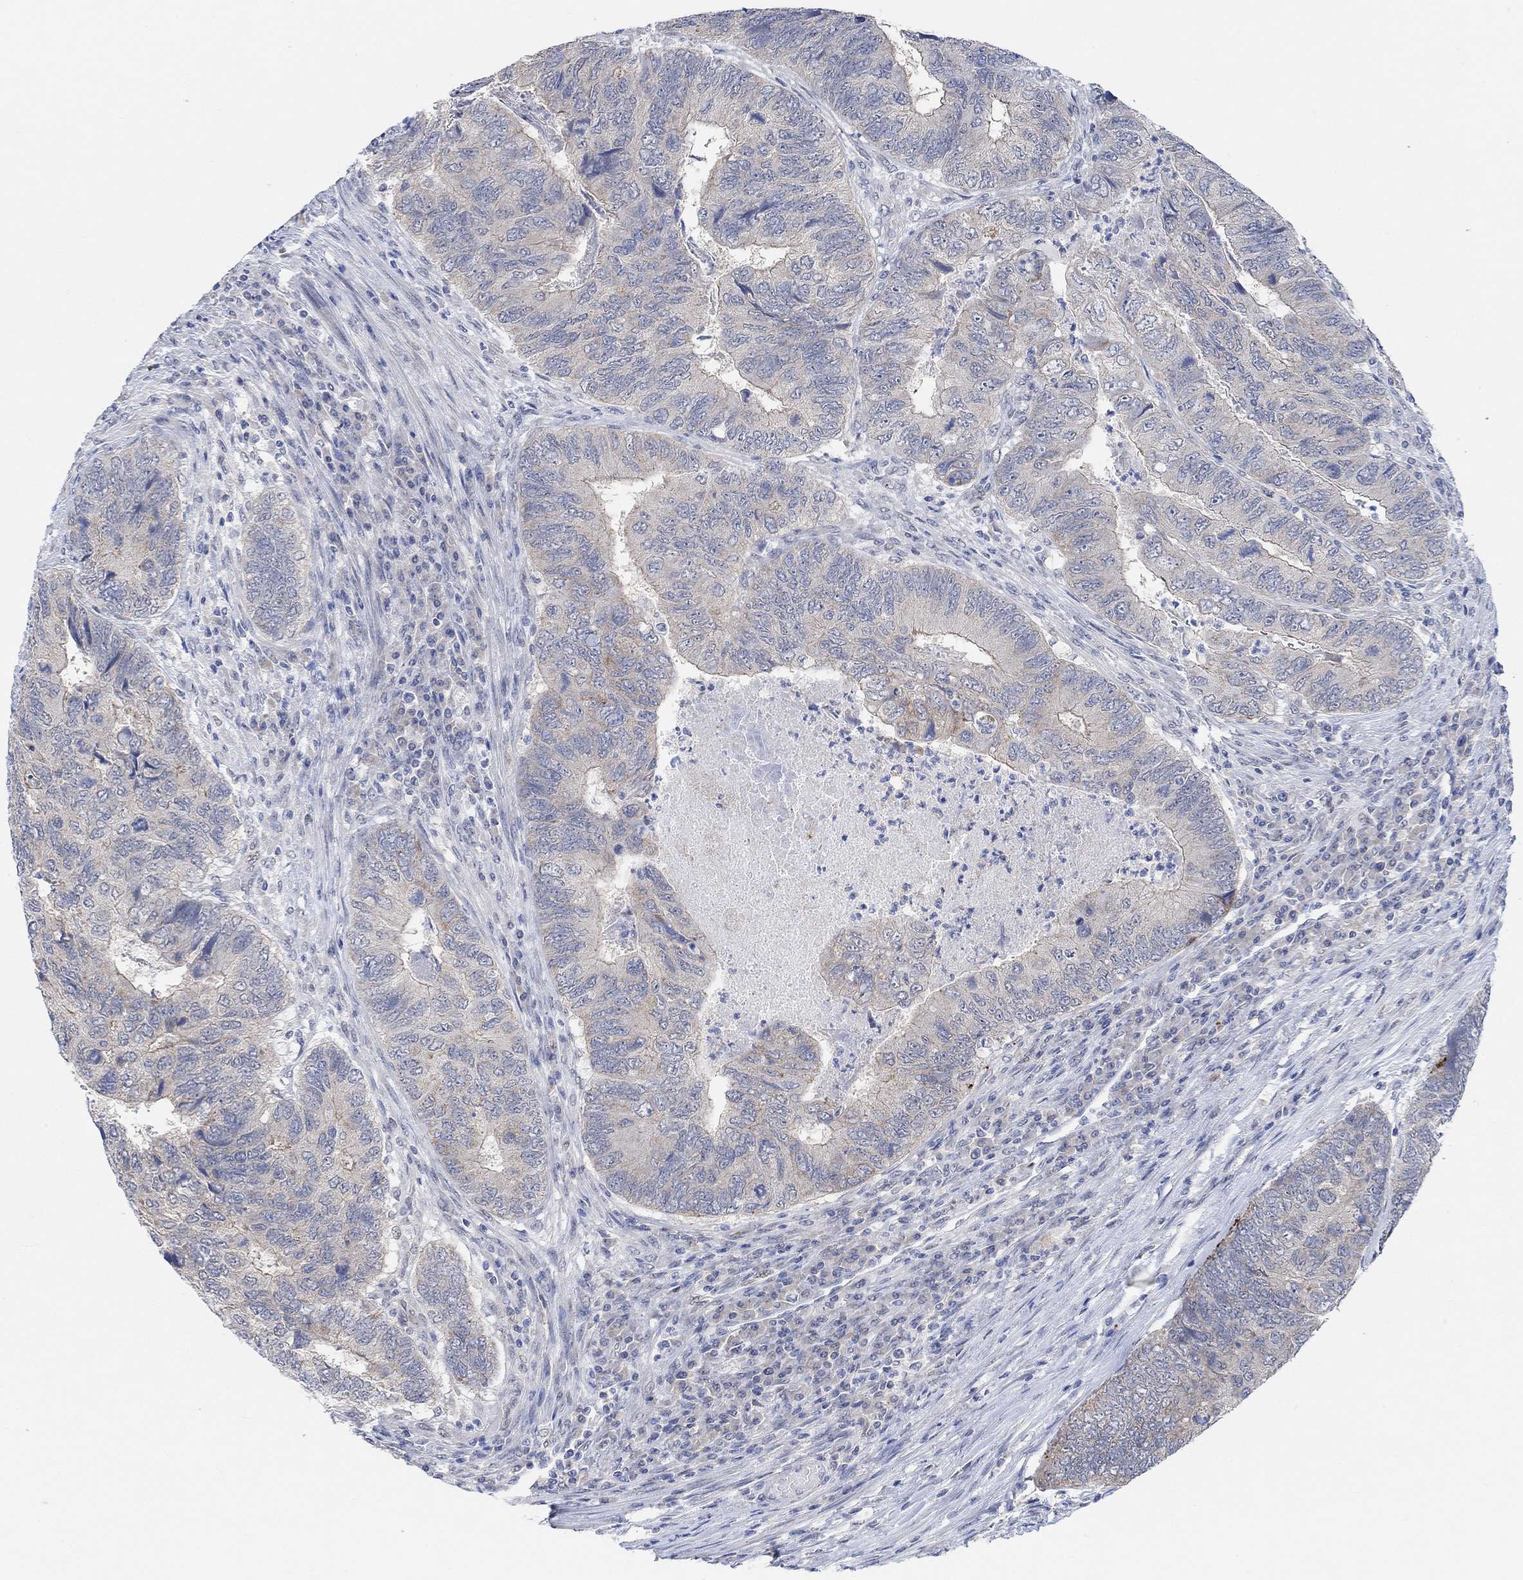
{"staining": {"intensity": "weak", "quantity": "<25%", "location": "cytoplasmic/membranous"}, "tissue": "colorectal cancer", "cell_type": "Tumor cells", "image_type": "cancer", "snomed": [{"axis": "morphology", "description": "Adenocarcinoma, NOS"}, {"axis": "topography", "description": "Colon"}], "caption": "This micrograph is of colorectal adenocarcinoma stained with IHC to label a protein in brown with the nuclei are counter-stained blue. There is no expression in tumor cells. (DAB (3,3'-diaminobenzidine) IHC with hematoxylin counter stain).", "gene": "RIMS1", "patient": {"sex": "female", "age": 67}}